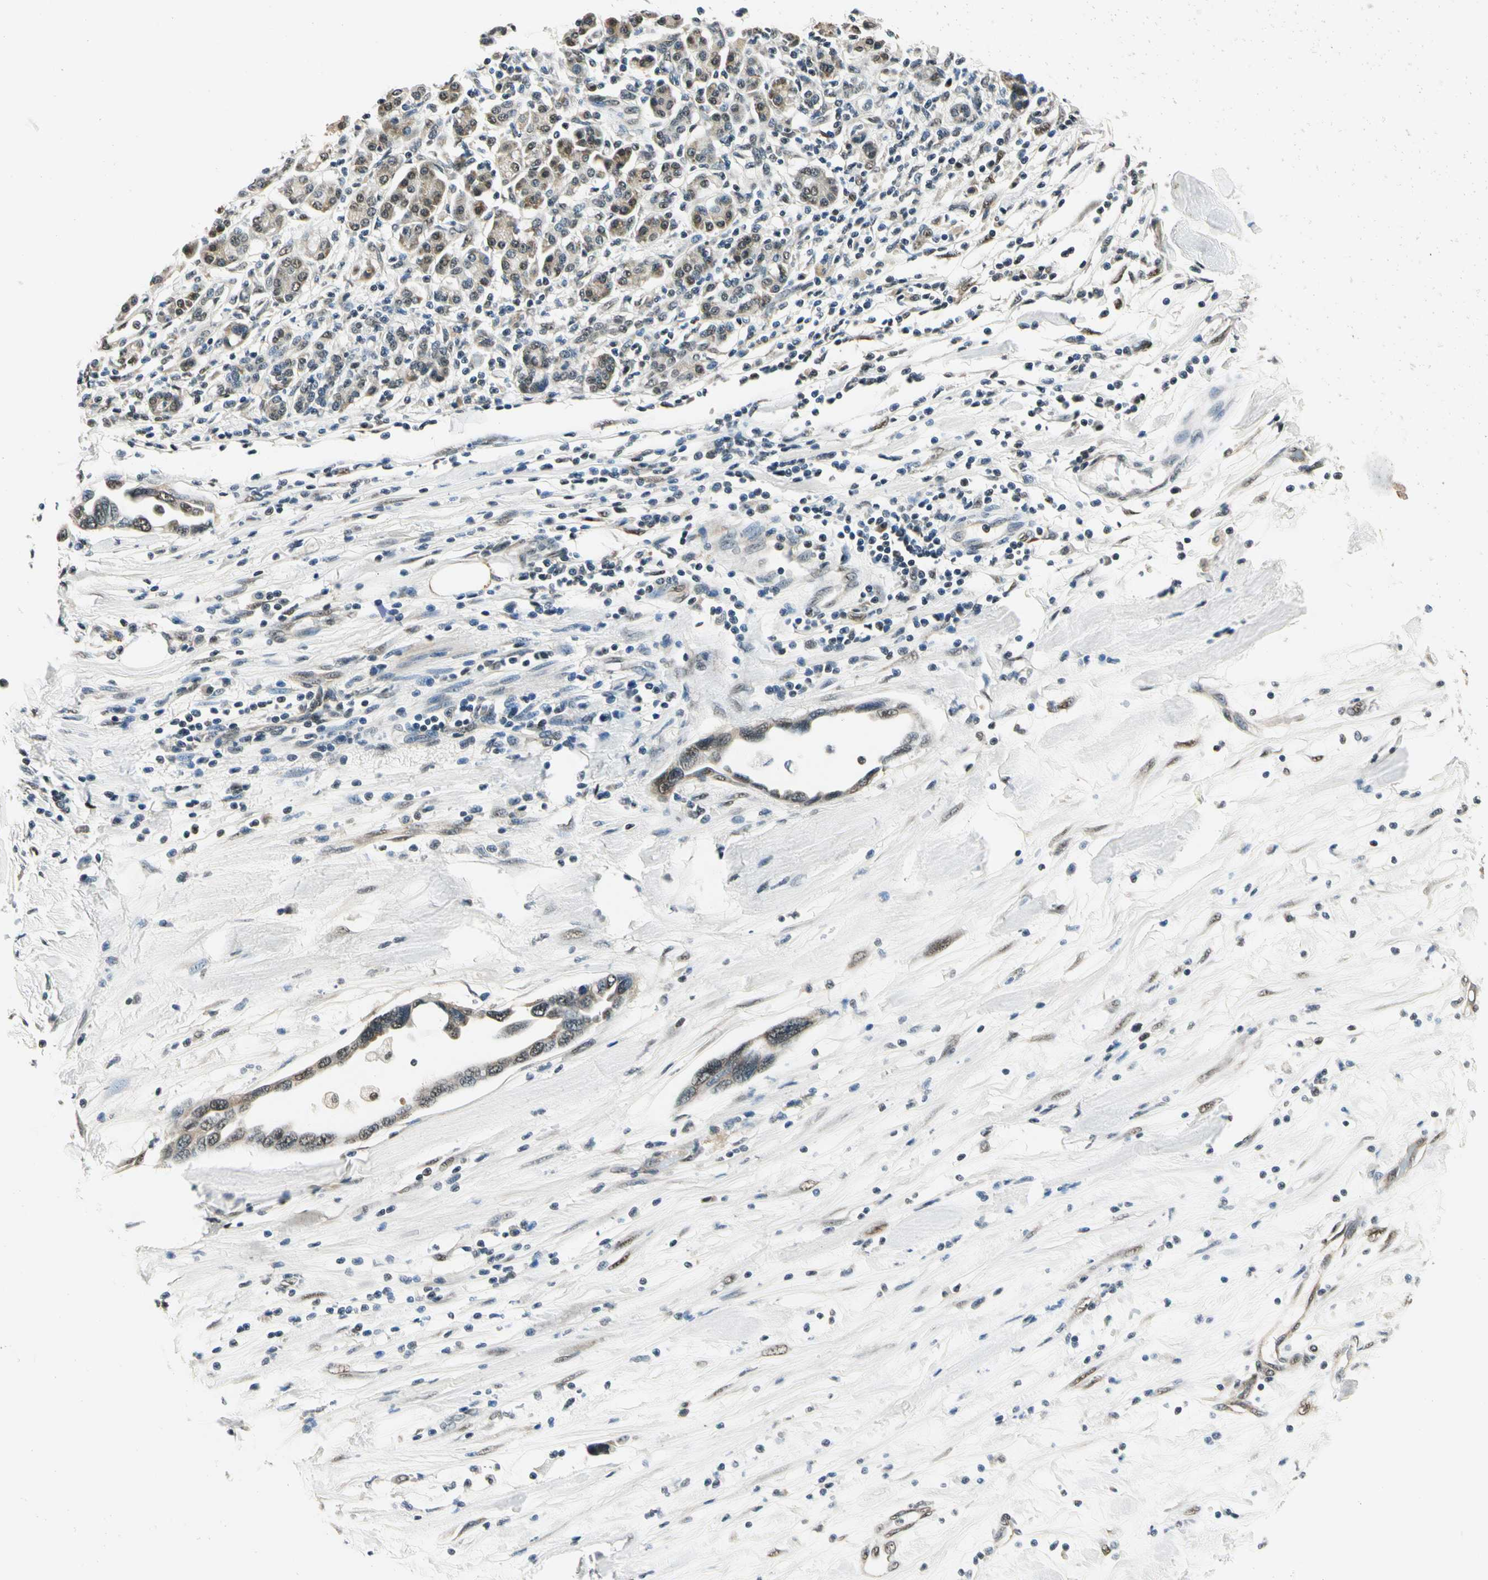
{"staining": {"intensity": "weak", "quantity": "25%-75%", "location": "cytoplasmic/membranous"}, "tissue": "pancreatic cancer", "cell_type": "Tumor cells", "image_type": "cancer", "snomed": [{"axis": "morphology", "description": "Adenocarcinoma, NOS"}, {"axis": "topography", "description": "Pancreas"}], "caption": "Pancreatic adenocarcinoma stained with a brown dye shows weak cytoplasmic/membranous positive positivity in approximately 25%-75% of tumor cells.", "gene": "PDK2", "patient": {"sex": "female", "age": 57}}